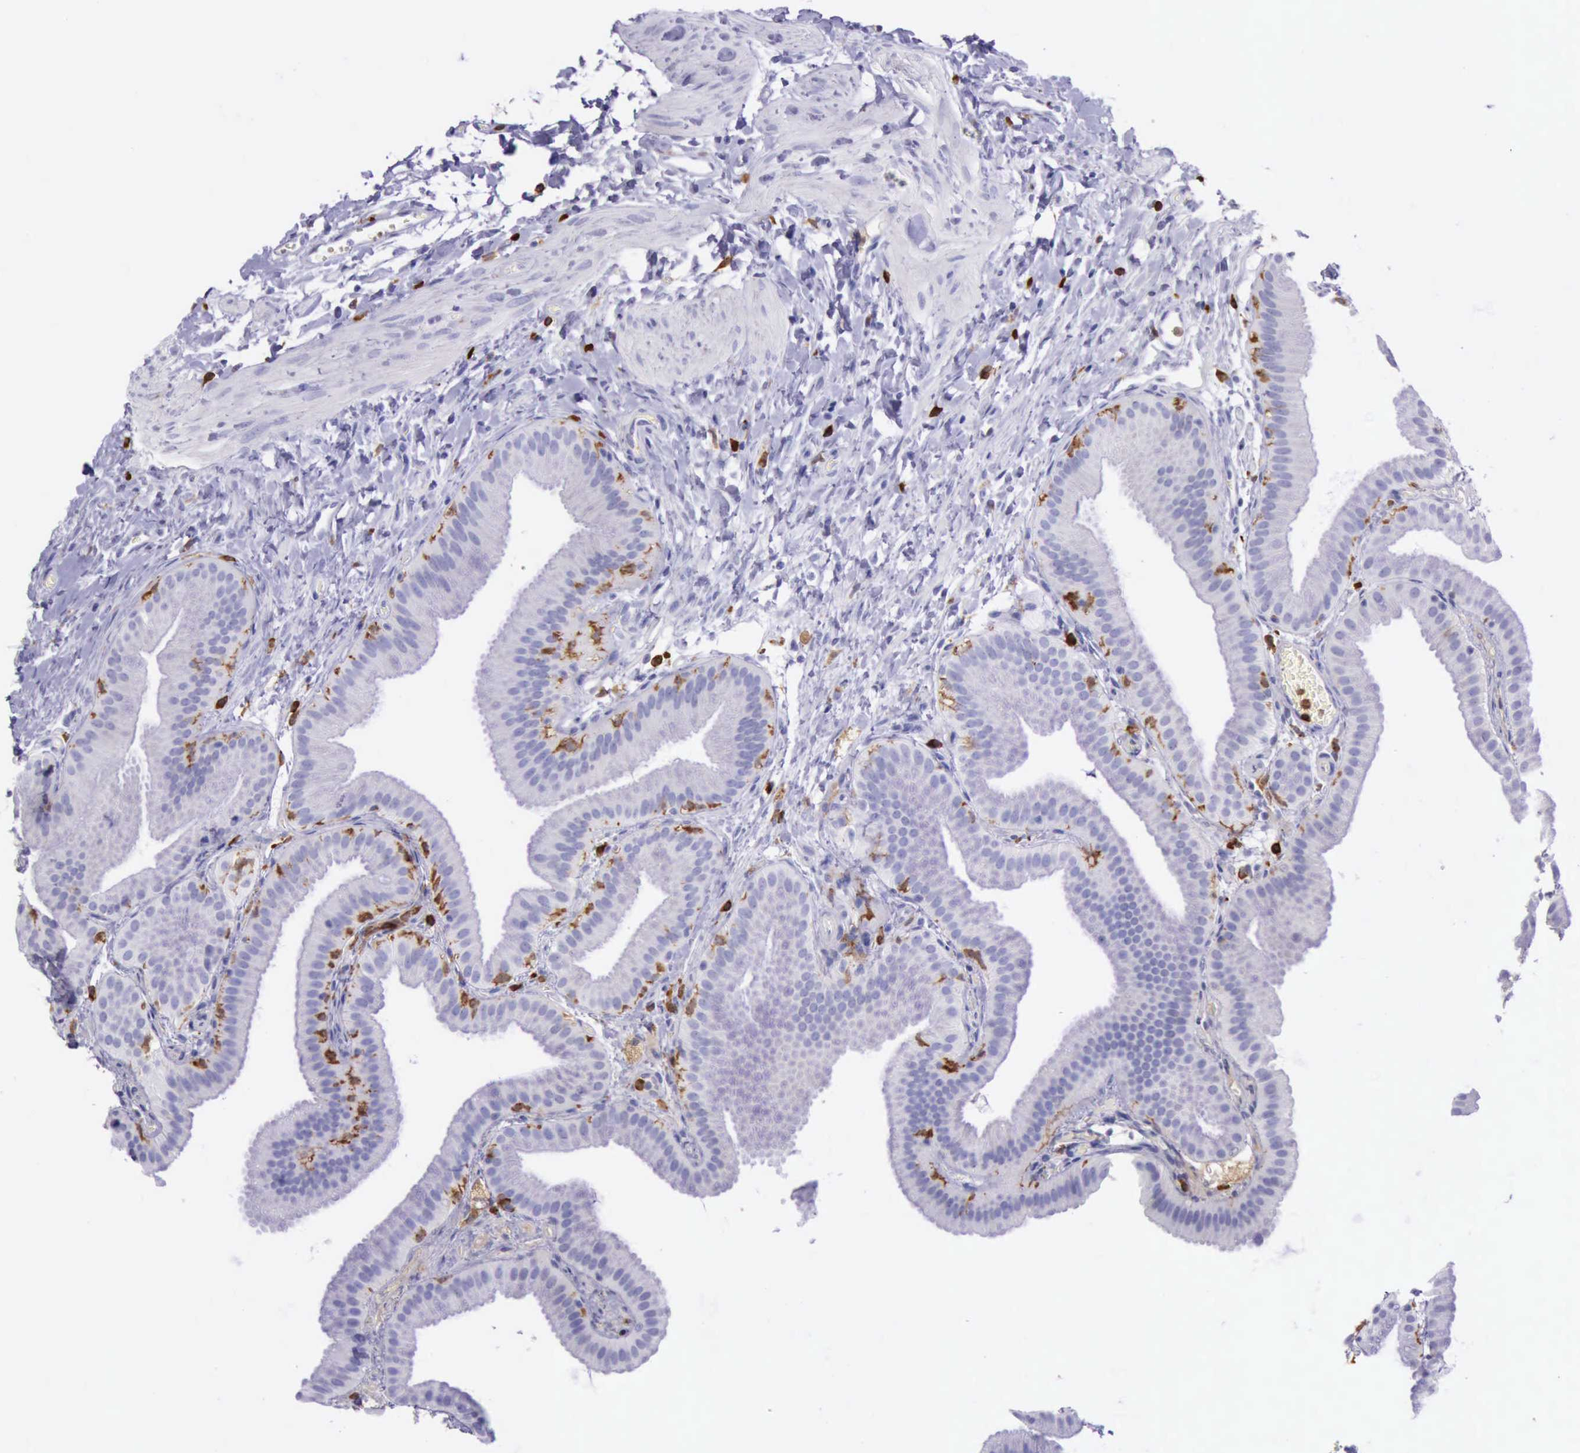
{"staining": {"intensity": "negative", "quantity": "none", "location": "none"}, "tissue": "gallbladder", "cell_type": "Glandular cells", "image_type": "normal", "snomed": [{"axis": "morphology", "description": "Normal tissue, NOS"}, {"axis": "topography", "description": "Gallbladder"}], "caption": "Immunohistochemical staining of unremarkable human gallbladder demonstrates no significant expression in glandular cells.", "gene": "BTK", "patient": {"sex": "female", "age": 63}}